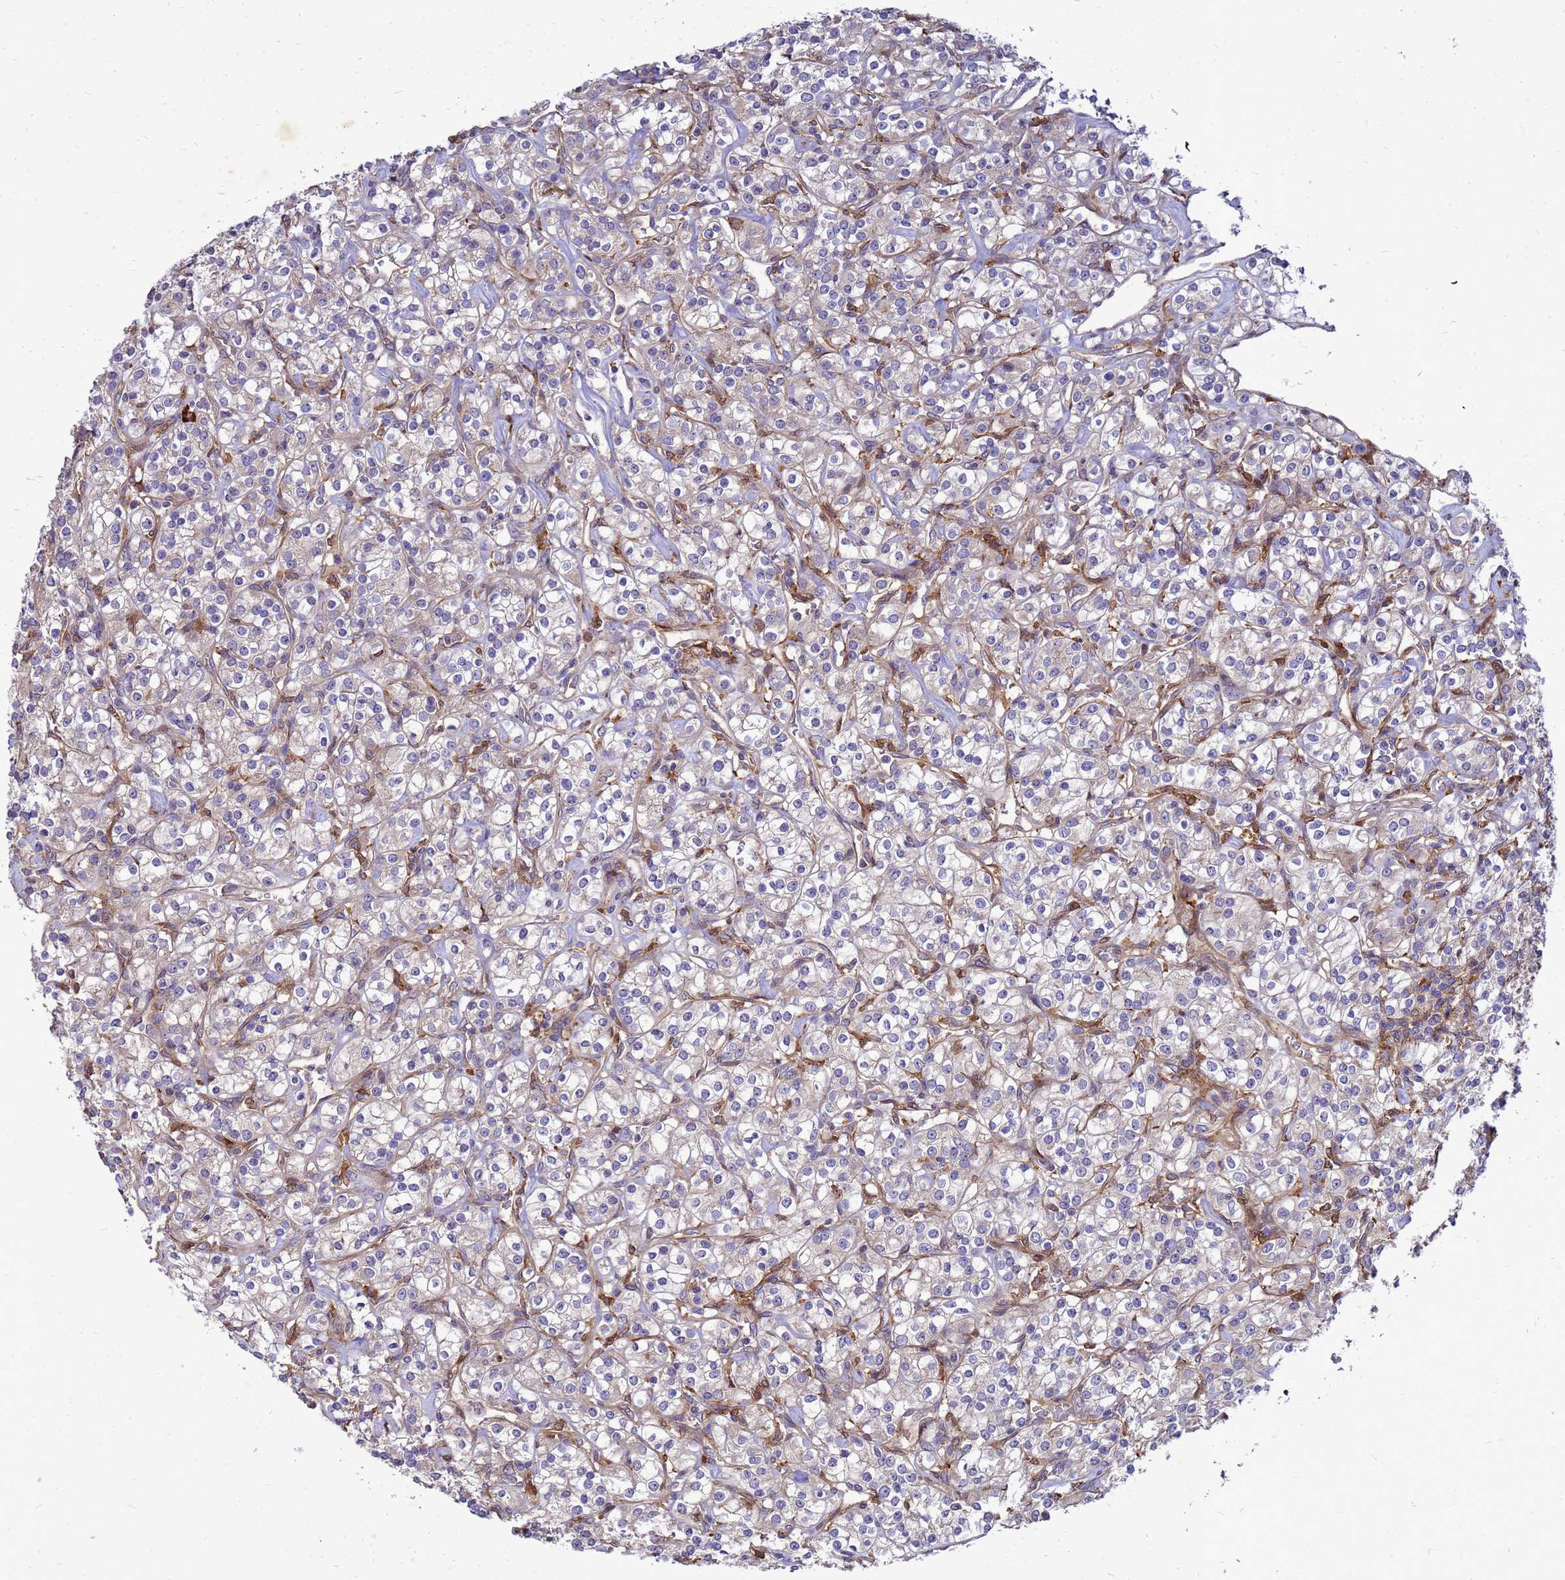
{"staining": {"intensity": "weak", "quantity": "<25%", "location": "cytoplasmic/membranous"}, "tissue": "renal cancer", "cell_type": "Tumor cells", "image_type": "cancer", "snomed": [{"axis": "morphology", "description": "Adenocarcinoma, NOS"}, {"axis": "topography", "description": "Kidney"}], "caption": "Immunohistochemical staining of renal adenocarcinoma exhibits no significant expression in tumor cells.", "gene": "RNF215", "patient": {"sex": "male", "age": 77}}